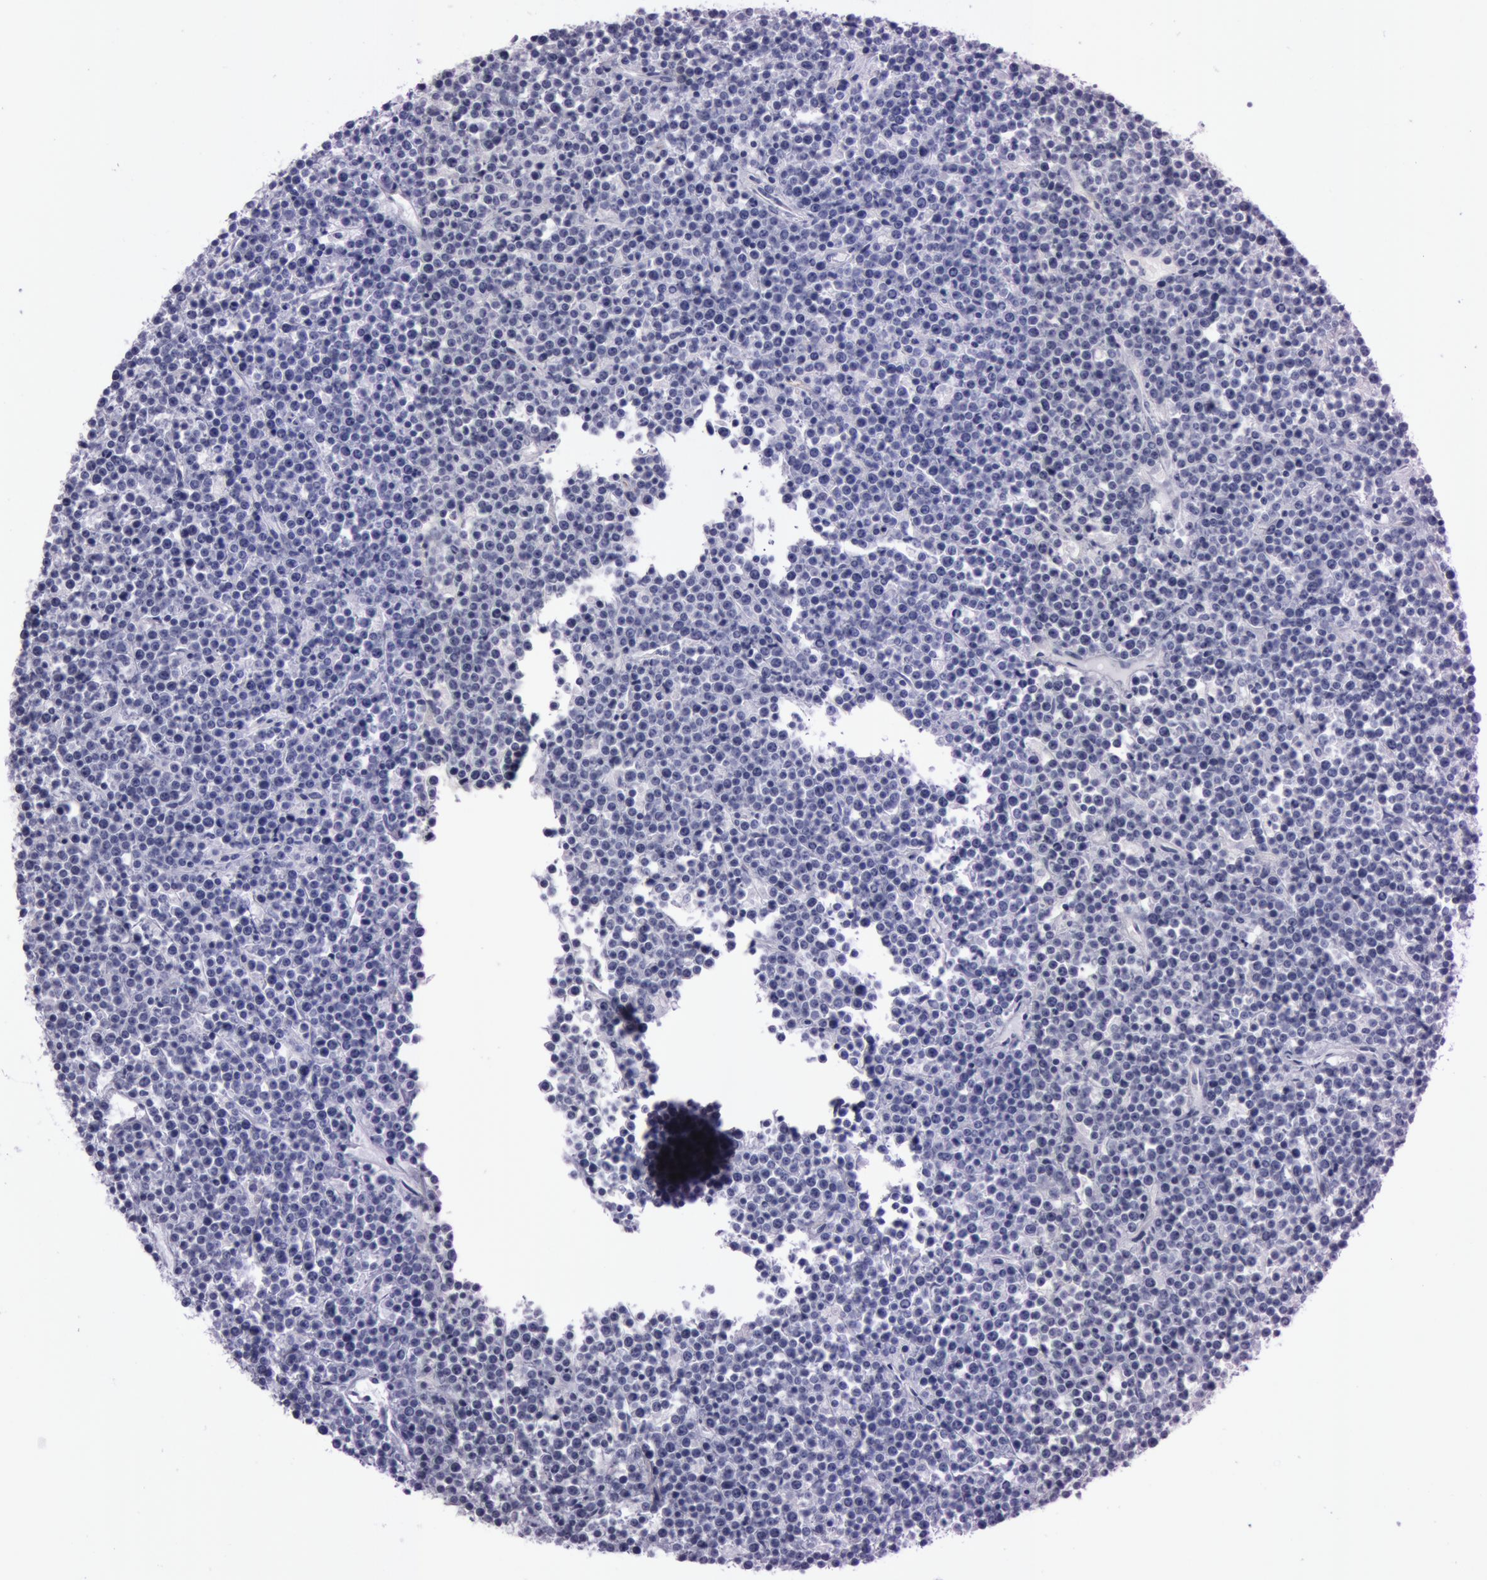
{"staining": {"intensity": "negative", "quantity": "none", "location": "none"}, "tissue": "lymphoma", "cell_type": "Tumor cells", "image_type": "cancer", "snomed": [{"axis": "morphology", "description": "Malignant lymphoma, non-Hodgkin's type, High grade"}, {"axis": "topography", "description": "Ovary"}], "caption": "IHC of human lymphoma reveals no staining in tumor cells.", "gene": "FOLH1", "patient": {"sex": "female", "age": 56}}